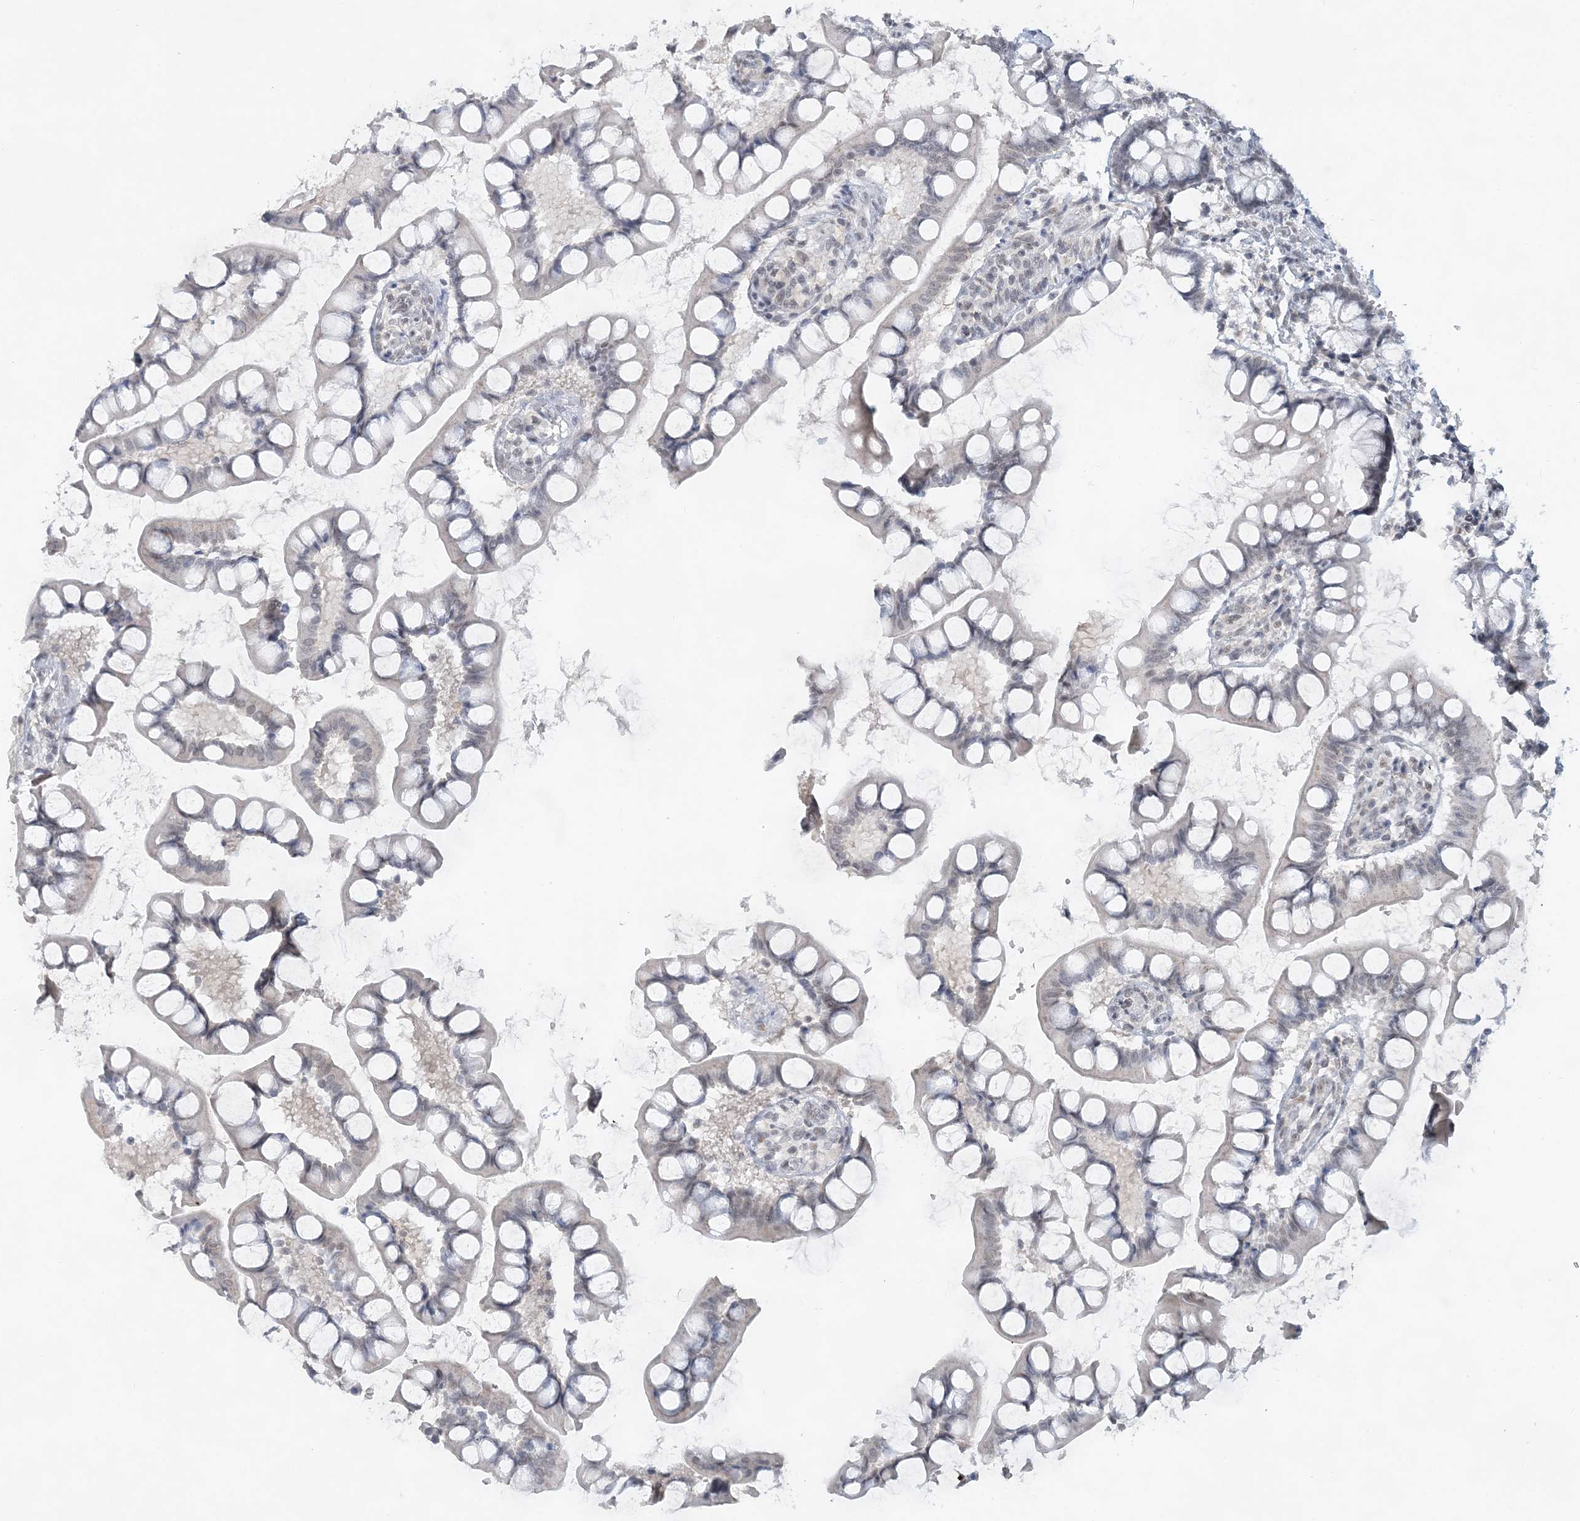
{"staining": {"intensity": "weak", "quantity": "<25%", "location": "nuclear"}, "tissue": "small intestine", "cell_type": "Glandular cells", "image_type": "normal", "snomed": [{"axis": "morphology", "description": "Normal tissue, NOS"}, {"axis": "topography", "description": "Small intestine"}], "caption": "Small intestine was stained to show a protein in brown. There is no significant staining in glandular cells. (DAB IHC with hematoxylin counter stain).", "gene": "KMT2D", "patient": {"sex": "male", "age": 52}}